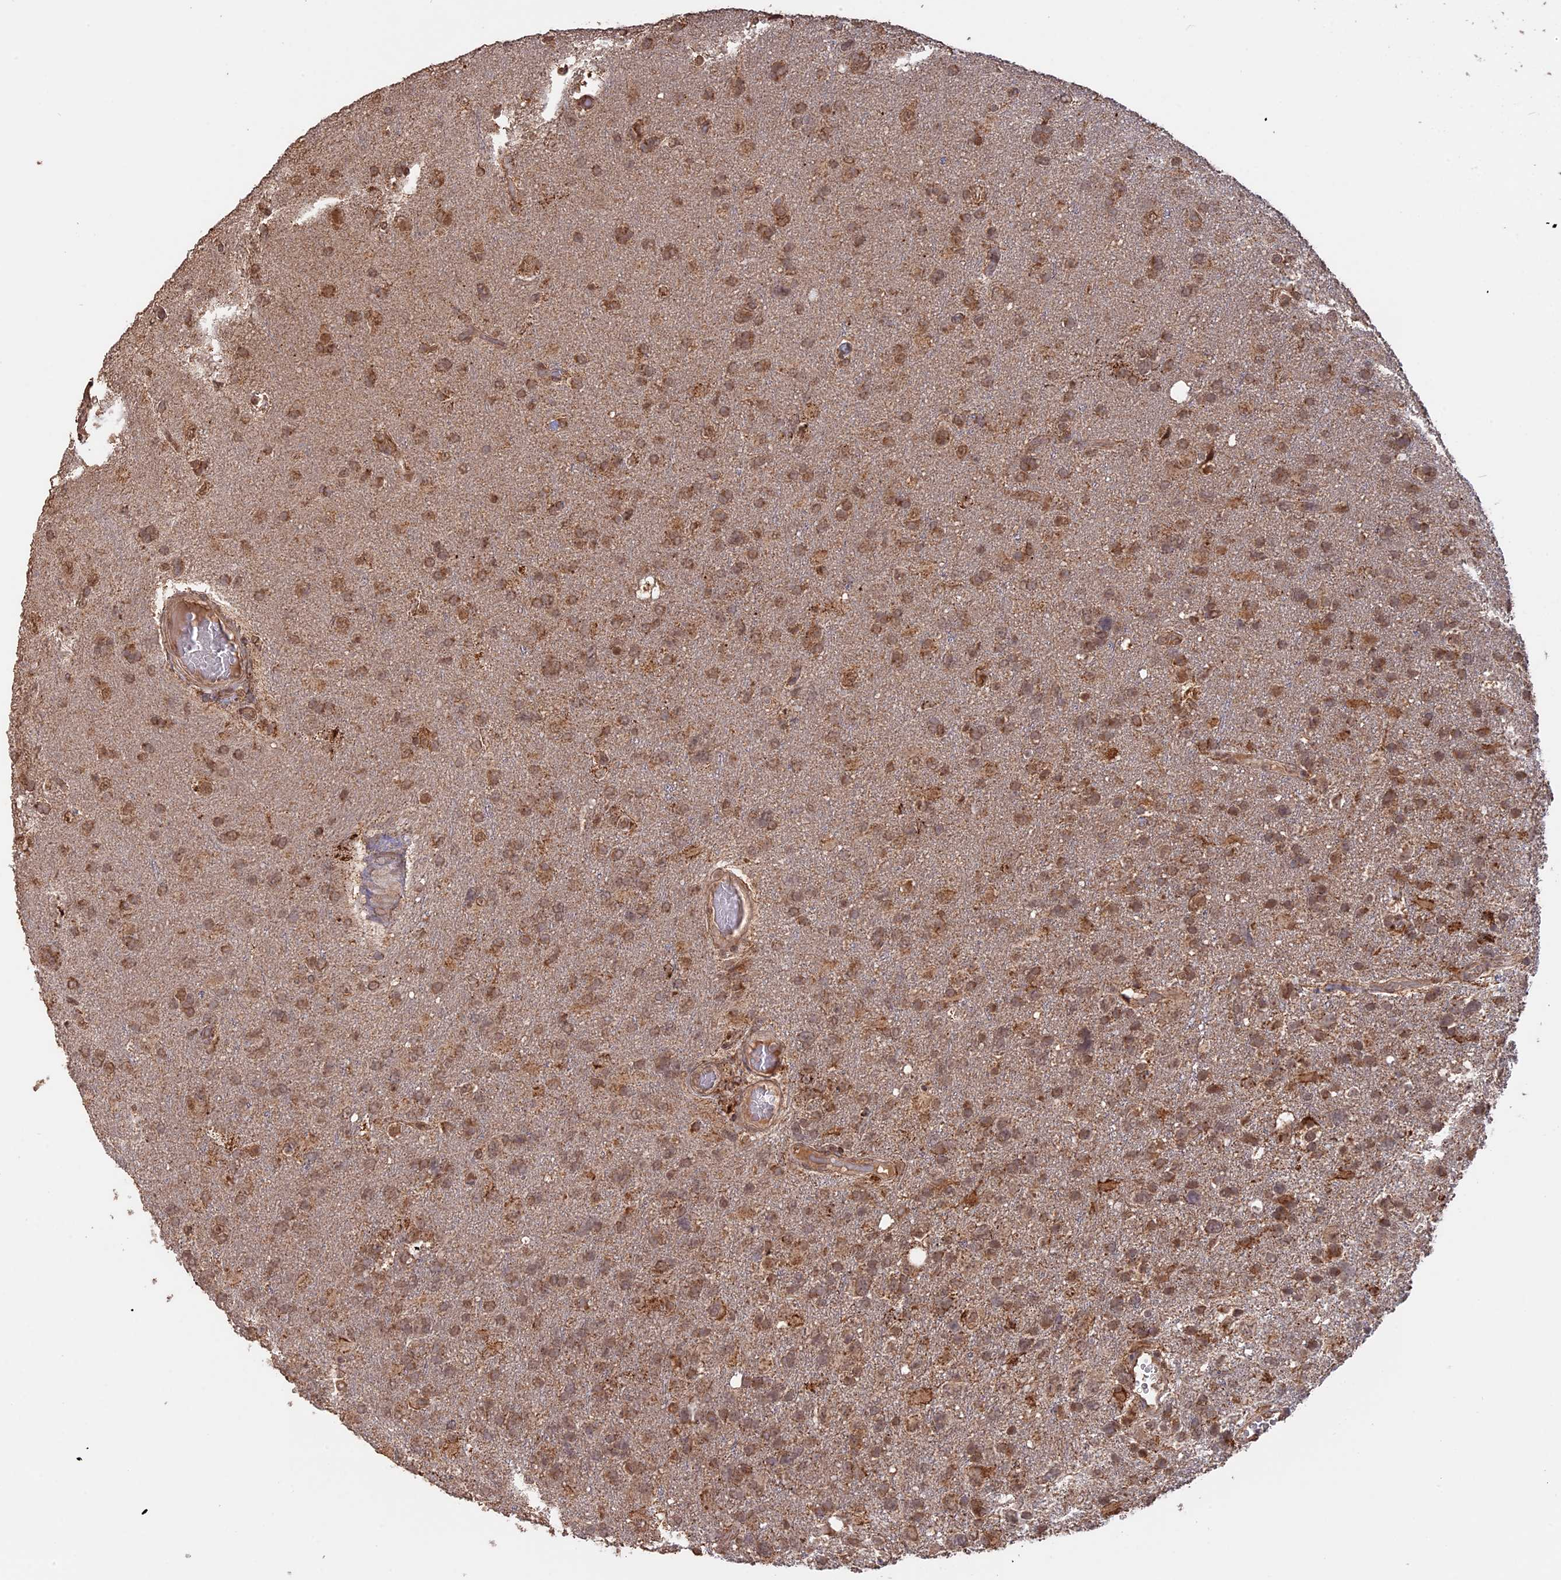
{"staining": {"intensity": "moderate", "quantity": ">75%", "location": "cytoplasmic/membranous"}, "tissue": "glioma", "cell_type": "Tumor cells", "image_type": "cancer", "snomed": [{"axis": "morphology", "description": "Glioma, malignant, High grade"}, {"axis": "topography", "description": "Brain"}], "caption": "Immunohistochemistry micrograph of malignant high-grade glioma stained for a protein (brown), which displays medium levels of moderate cytoplasmic/membranous positivity in approximately >75% of tumor cells.", "gene": "FAM210B", "patient": {"sex": "male", "age": 61}}